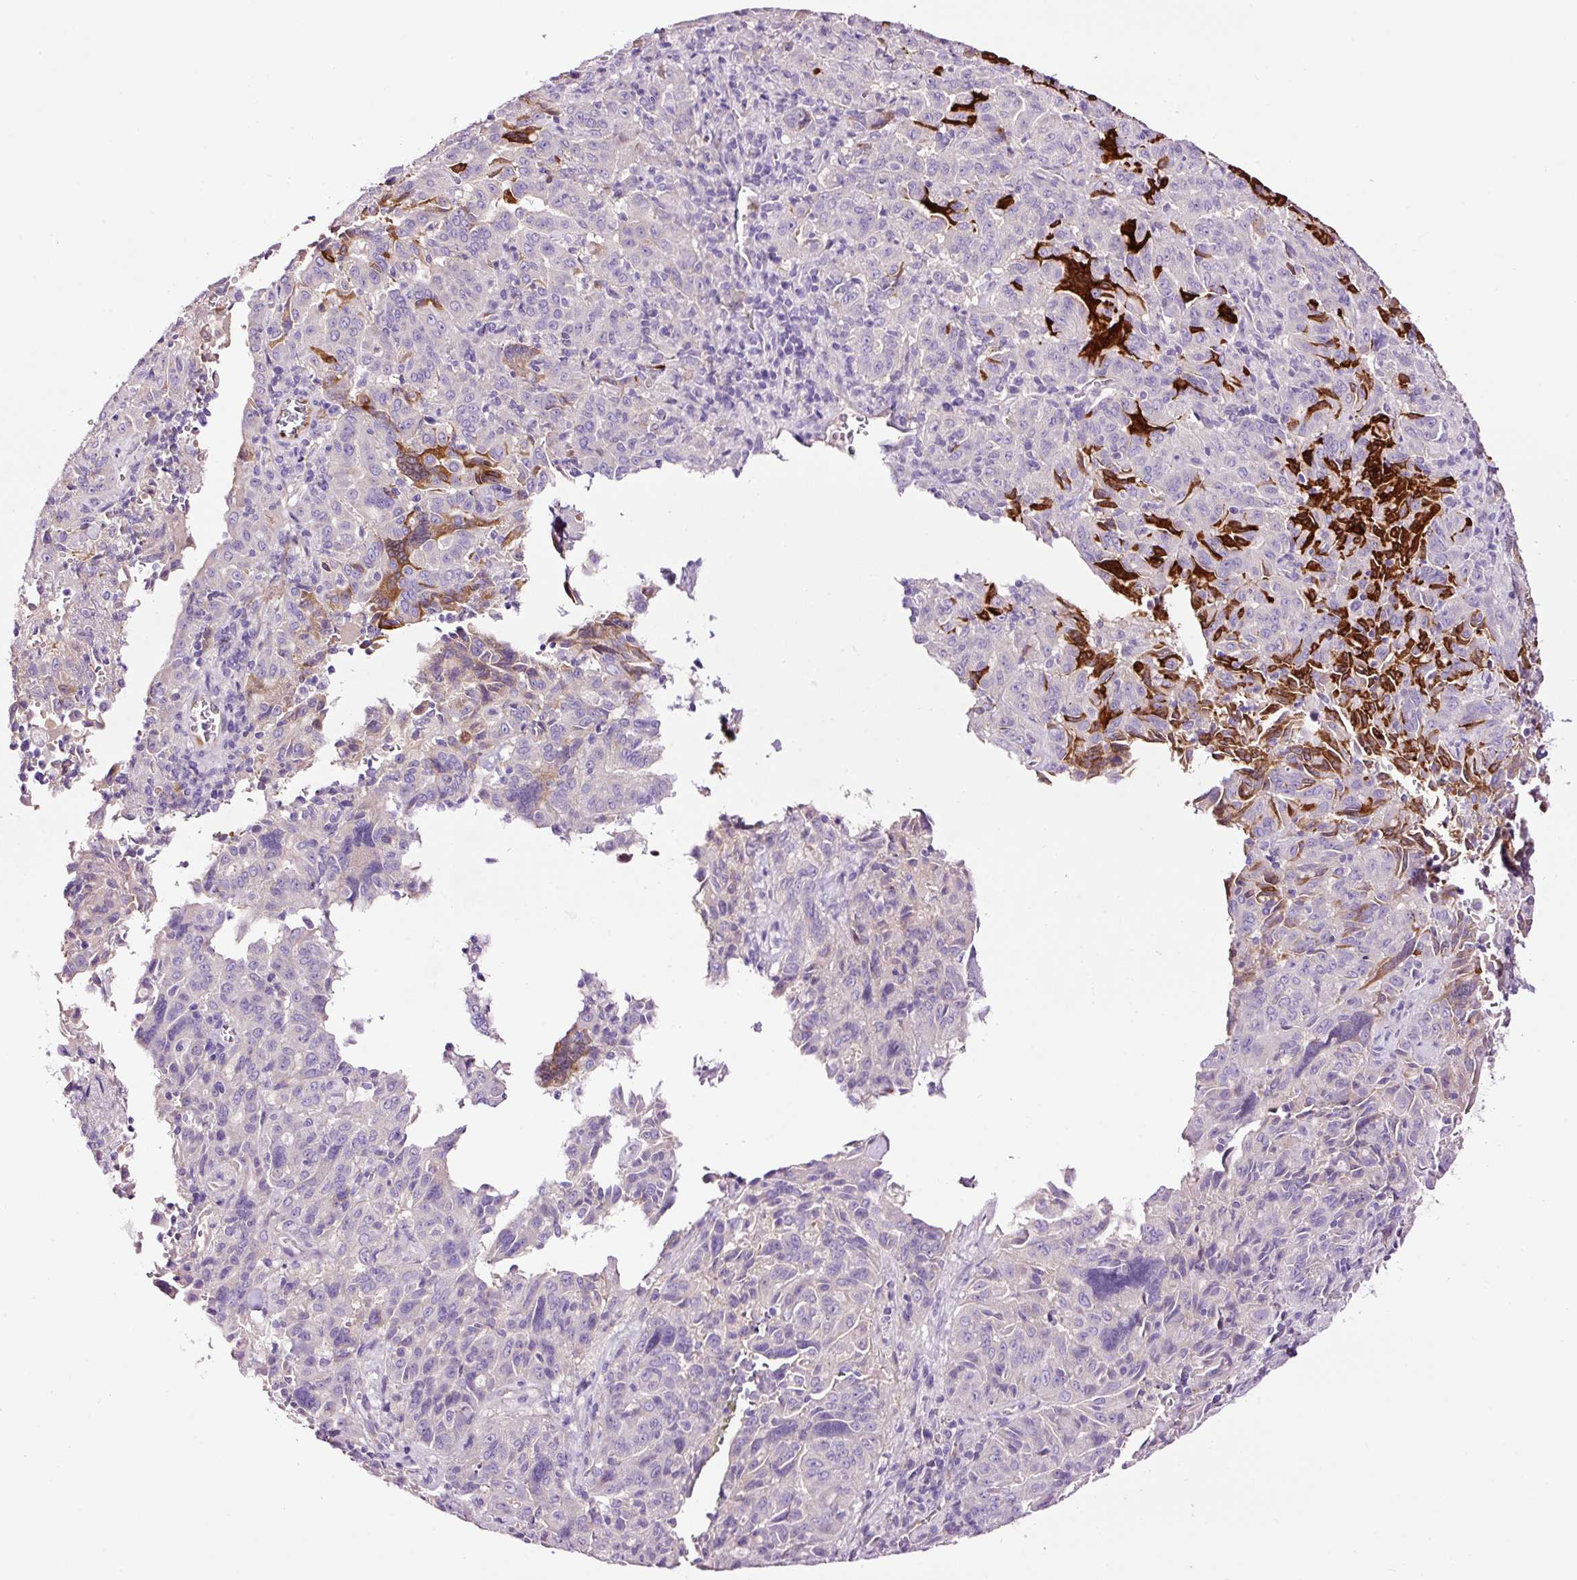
{"staining": {"intensity": "moderate", "quantity": "<25%", "location": "cytoplasmic/membranous"}, "tissue": "pancreatic cancer", "cell_type": "Tumor cells", "image_type": "cancer", "snomed": [{"axis": "morphology", "description": "Adenocarcinoma, NOS"}, {"axis": "topography", "description": "Pancreas"}], "caption": "Protein expression analysis of human pancreatic cancer (adenocarcinoma) reveals moderate cytoplasmic/membranous positivity in about <25% of tumor cells. The protein of interest is shown in brown color, while the nuclei are stained blue.", "gene": "PAM", "patient": {"sex": "male", "age": 63}}